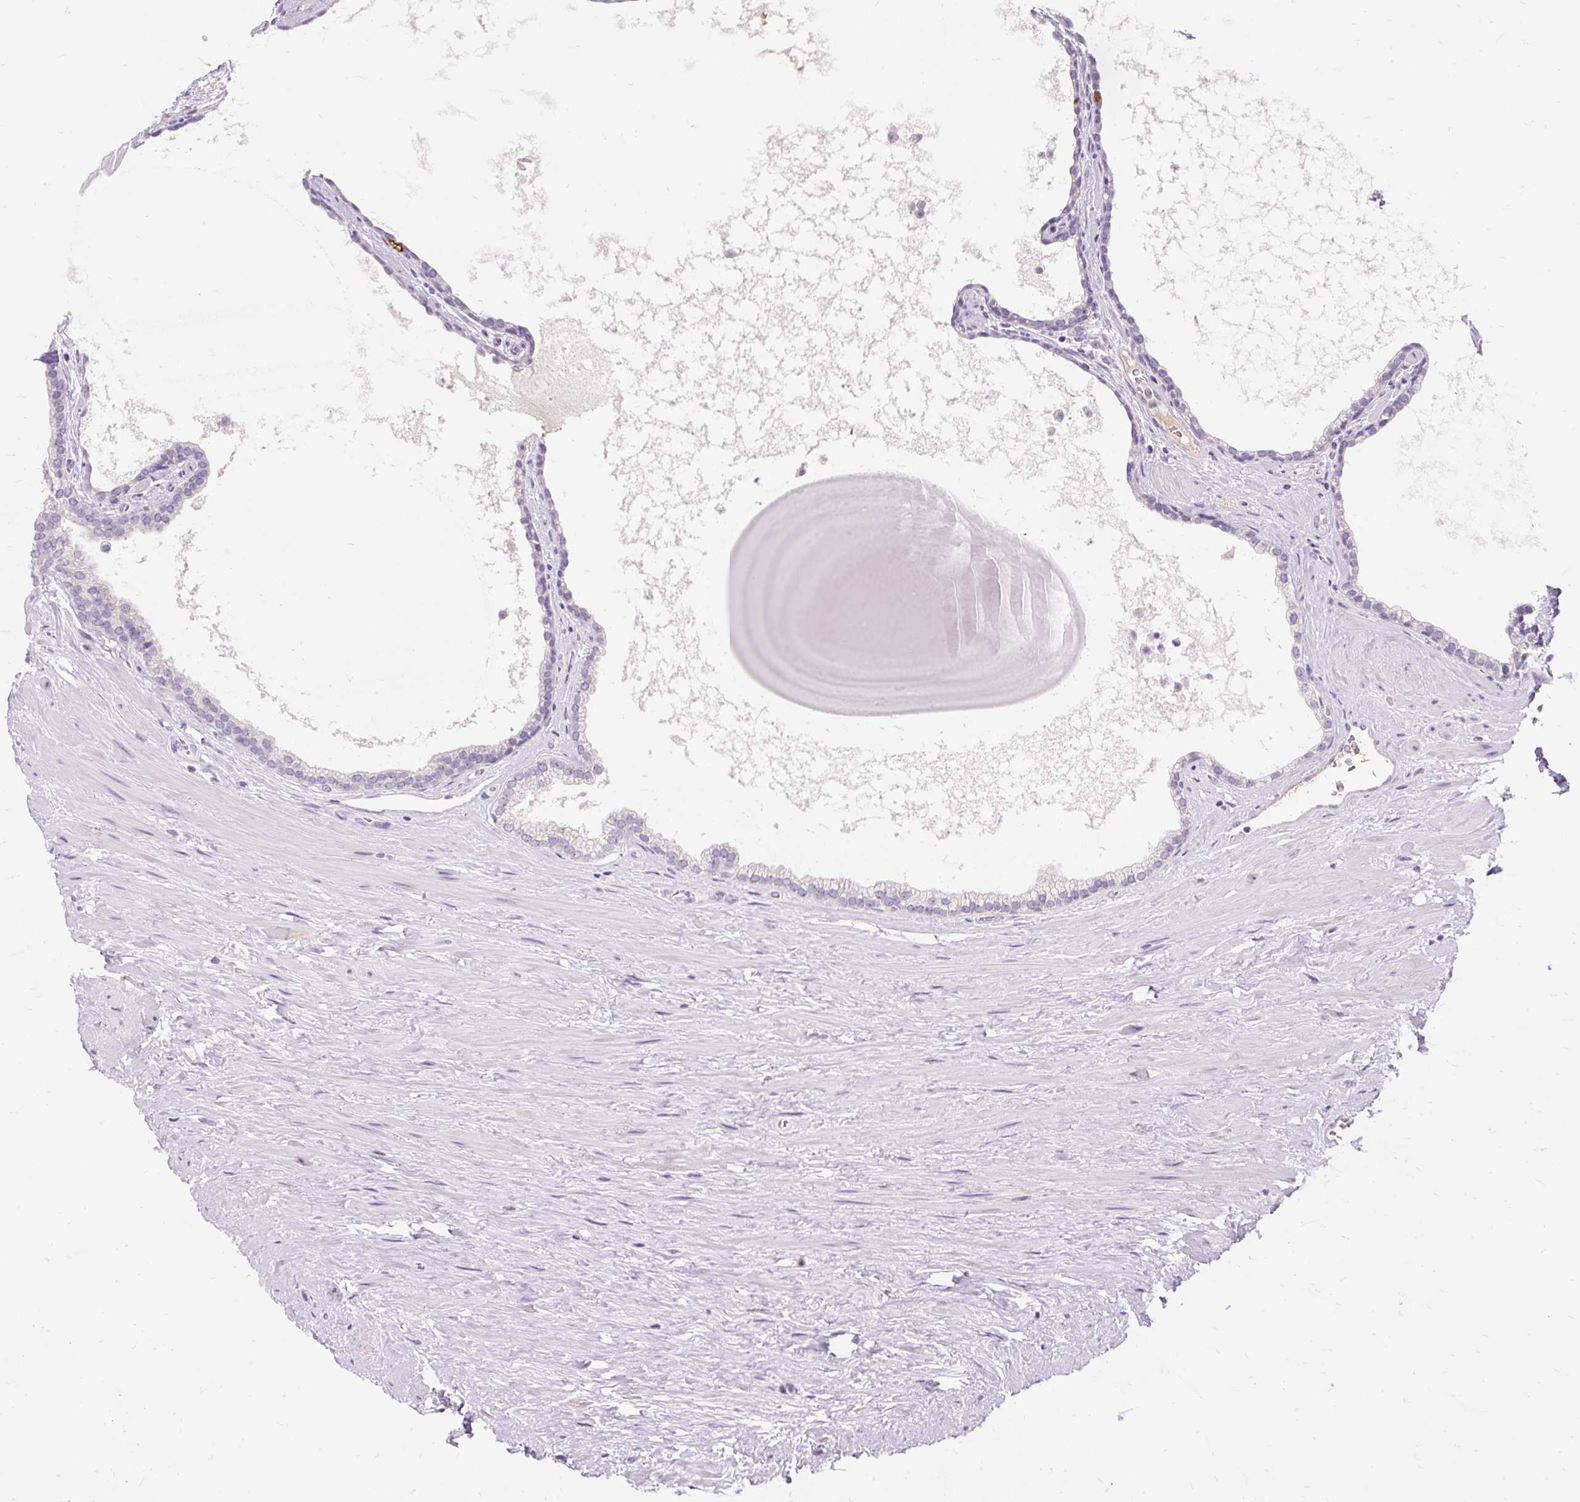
{"staining": {"intensity": "negative", "quantity": "none", "location": "none"}, "tissue": "prostate", "cell_type": "Glandular cells", "image_type": "normal", "snomed": [{"axis": "morphology", "description": "Normal tissue, NOS"}, {"axis": "topography", "description": "Prostate"}], "caption": "IHC image of normal human prostate stained for a protein (brown), which shows no positivity in glandular cells. The staining is performed using DAB brown chromogen with nuclei counter-stained in using hematoxylin.", "gene": "TMEM150C", "patient": {"sex": "male", "age": 48}}